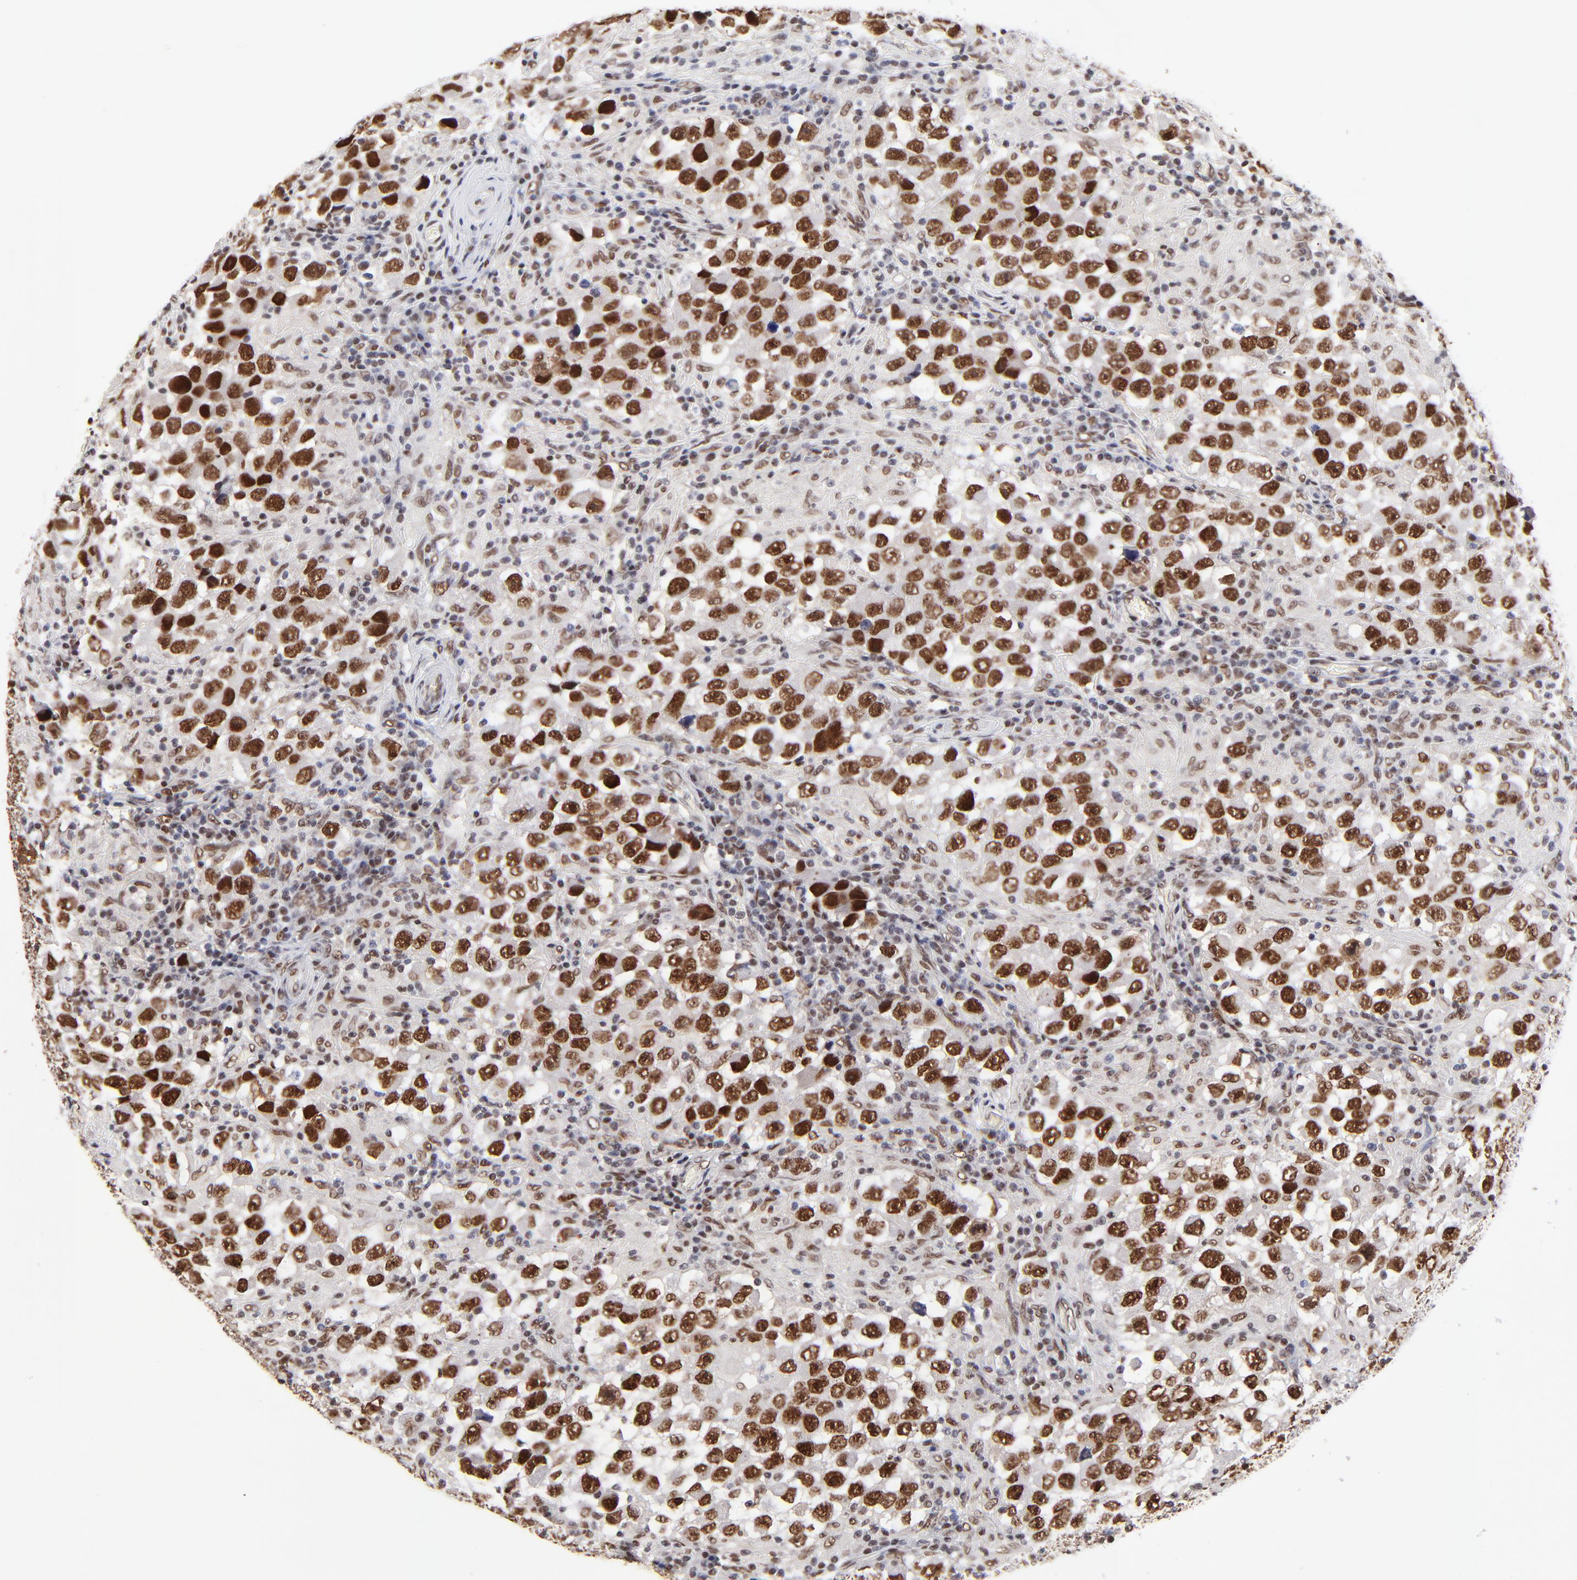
{"staining": {"intensity": "strong", "quantity": ">75%", "location": "nuclear"}, "tissue": "testis cancer", "cell_type": "Tumor cells", "image_type": "cancer", "snomed": [{"axis": "morphology", "description": "Carcinoma, Embryonal, NOS"}, {"axis": "topography", "description": "Testis"}], "caption": "Tumor cells demonstrate high levels of strong nuclear expression in about >75% of cells in human testis cancer (embryonal carcinoma).", "gene": "ZMYM3", "patient": {"sex": "male", "age": 21}}